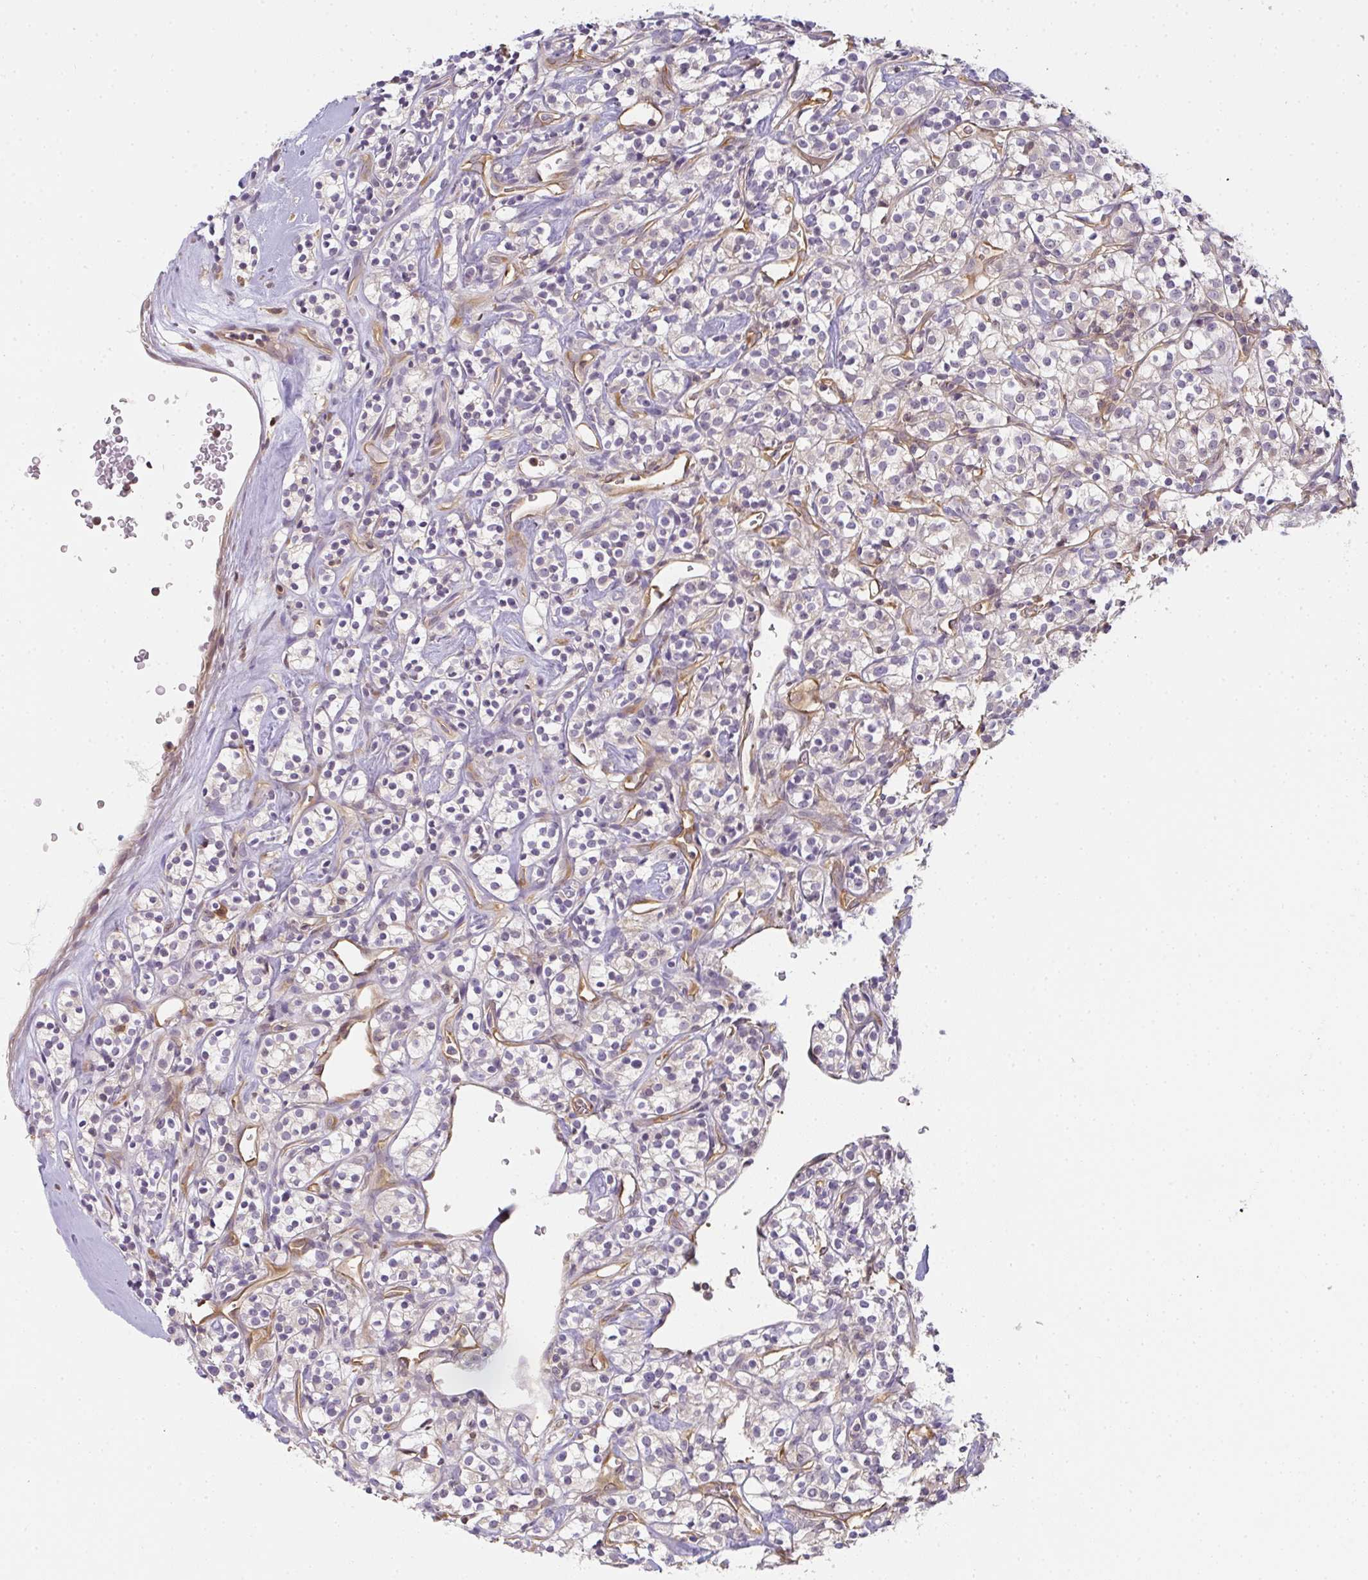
{"staining": {"intensity": "negative", "quantity": "none", "location": "none"}, "tissue": "renal cancer", "cell_type": "Tumor cells", "image_type": "cancer", "snomed": [{"axis": "morphology", "description": "Adenocarcinoma, NOS"}, {"axis": "topography", "description": "Kidney"}], "caption": "IHC micrograph of human renal adenocarcinoma stained for a protein (brown), which shows no expression in tumor cells. Nuclei are stained in blue.", "gene": "GSDMB", "patient": {"sex": "male", "age": 77}}